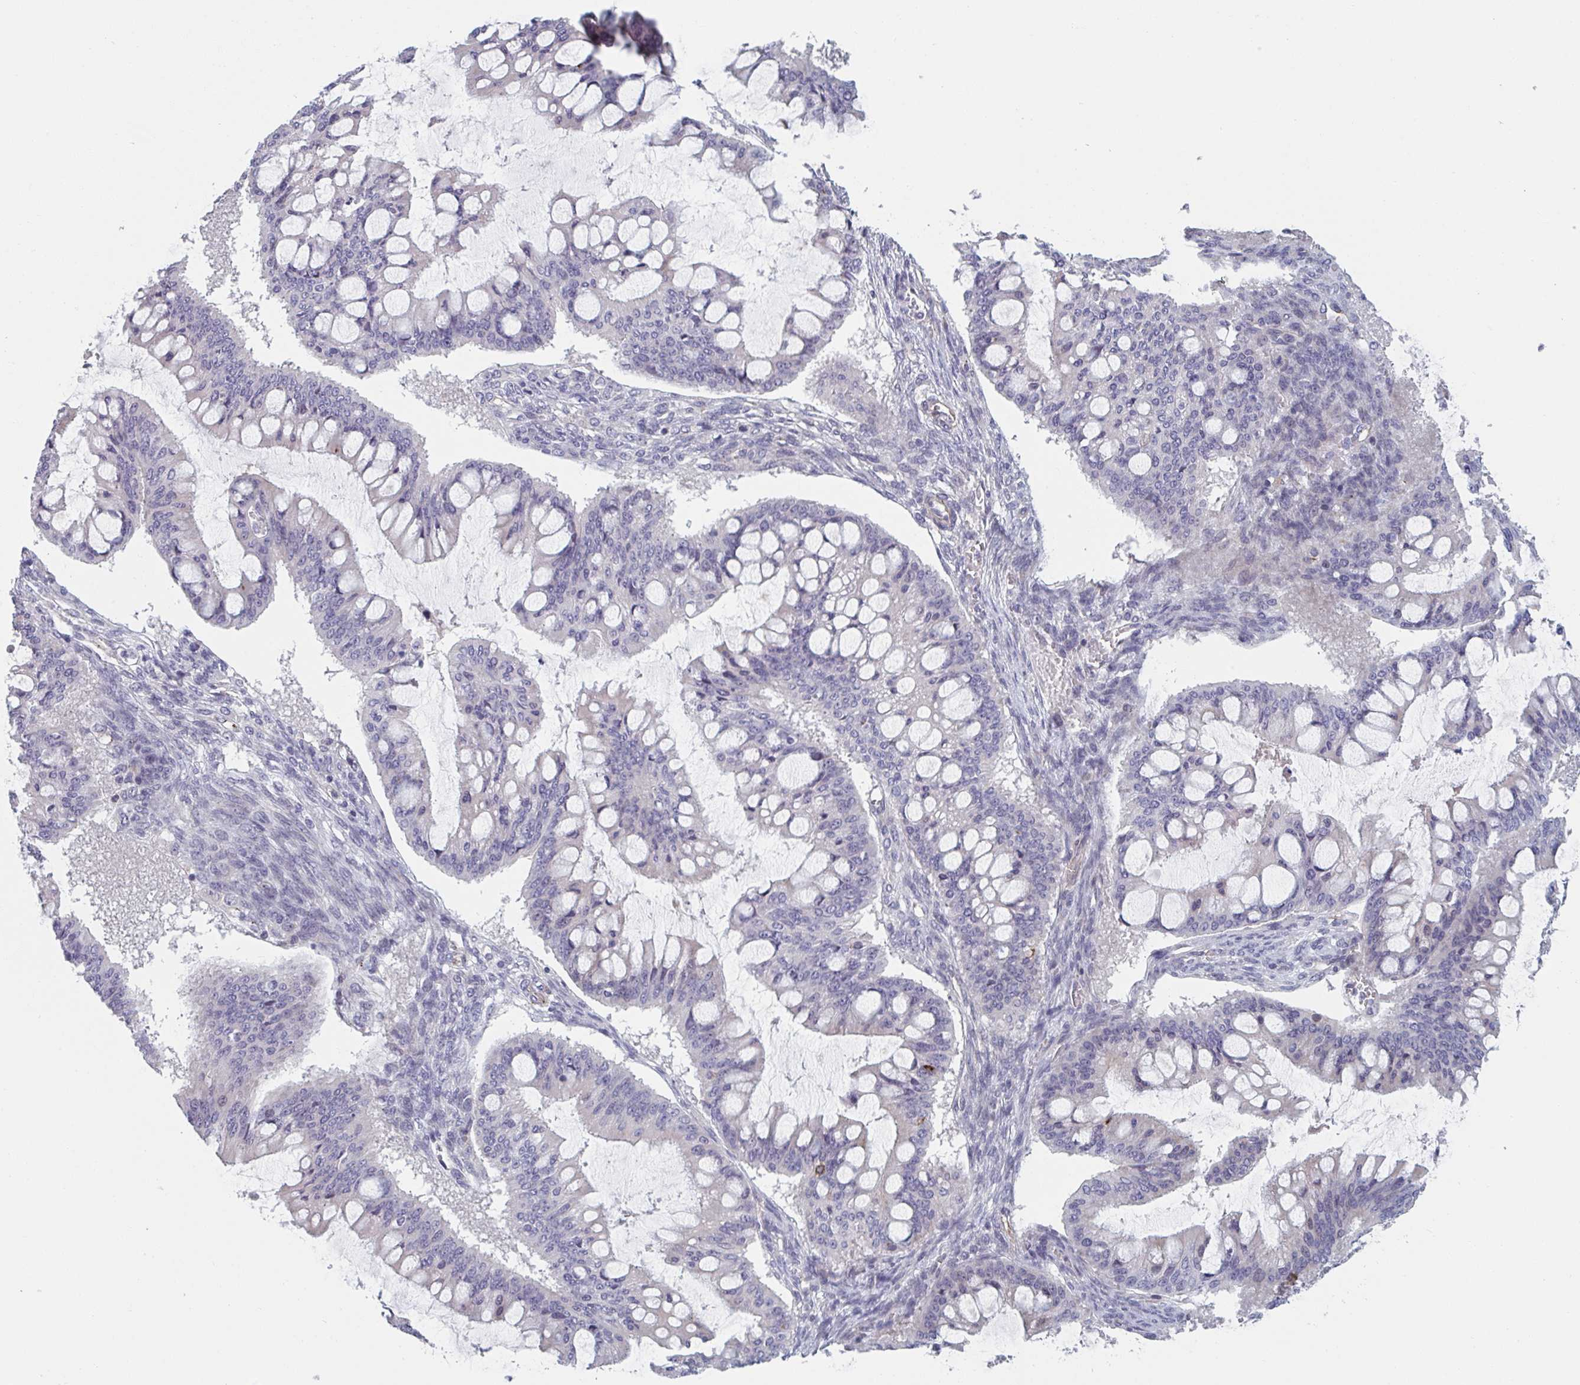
{"staining": {"intensity": "negative", "quantity": "none", "location": "none"}, "tissue": "ovarian cancer", "cell_type": "Tumor cells", "image_type": "cancer", "snomed": [{"axis": "morphology", "description": "Cystadenocarcinoma, mucinous, NOS"}, {"axis": "topography", "description": "Ovary"}], "caption": "Human ovarian cancer stained for a protein using immunohistochemistry displays no staining in tumor cells.", "gene": "TNFSF10", "patient": {"sex": "female", "age": 73}}